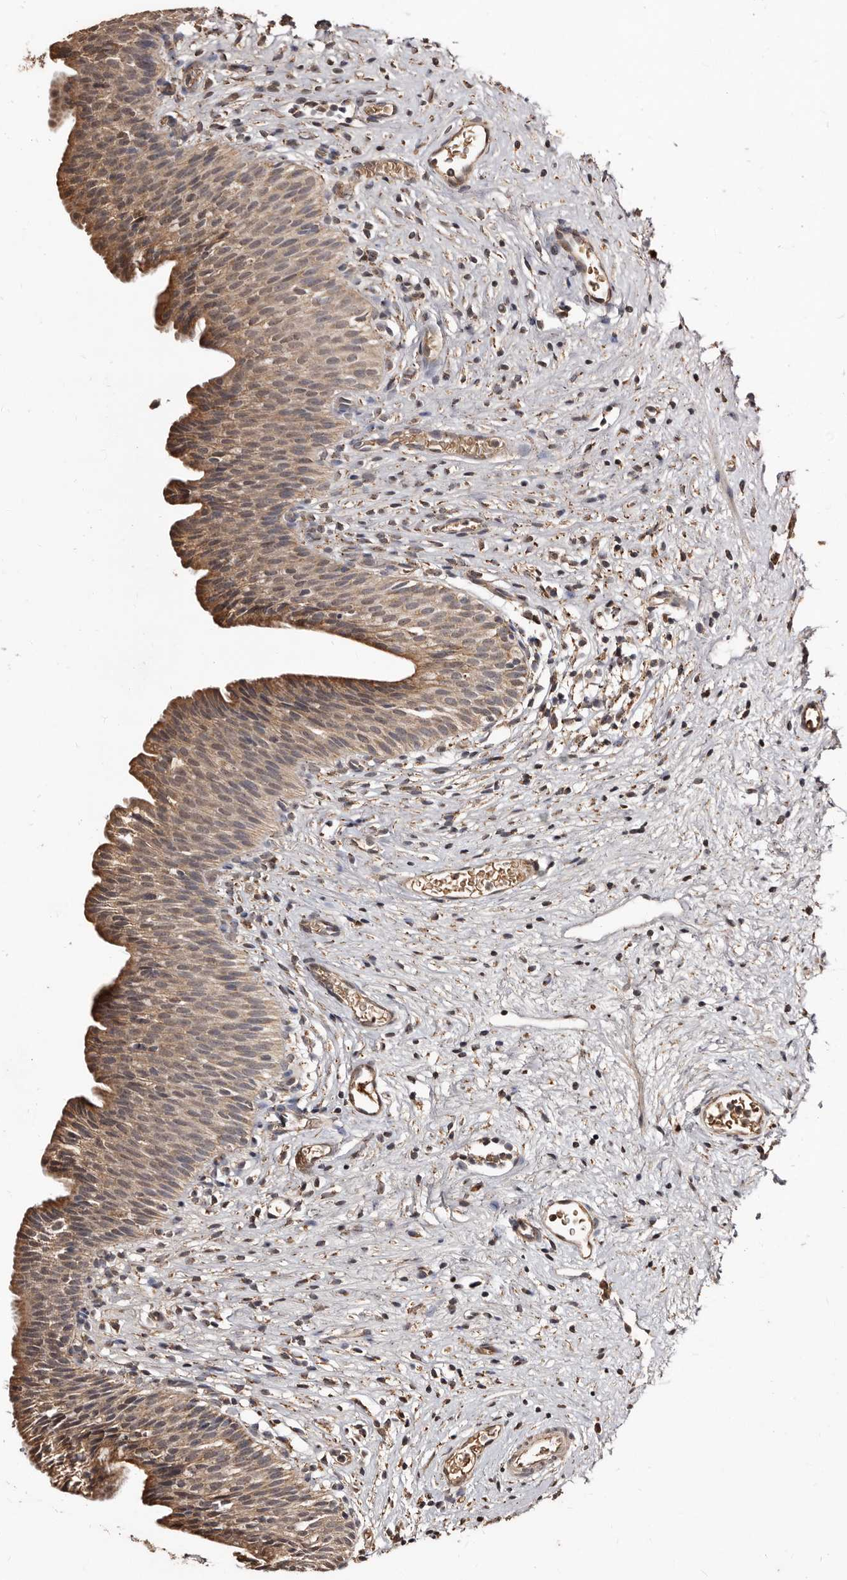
{"staining": {"intensity": "moderate", "quantity": ">75%", "location": "cytoplasmic/membranous"}, "tissue": "urinary bladder", "cell_type": "Urothelial cells", "image_type": "normal", "snomed": [{"axis": "morphology", "description": "Normal tissue, NOS"}, {"axis": "topography", "description": "Urinary bladder"}], "caption": "Urothelial cells demonstrate medium levels of moderate cytoplasmic/membranous staining in approximately >75% of cells in unremarkable urinary bladder.", "gene": "AKAP7", "patient": {"sex": "male", "age": 1}}